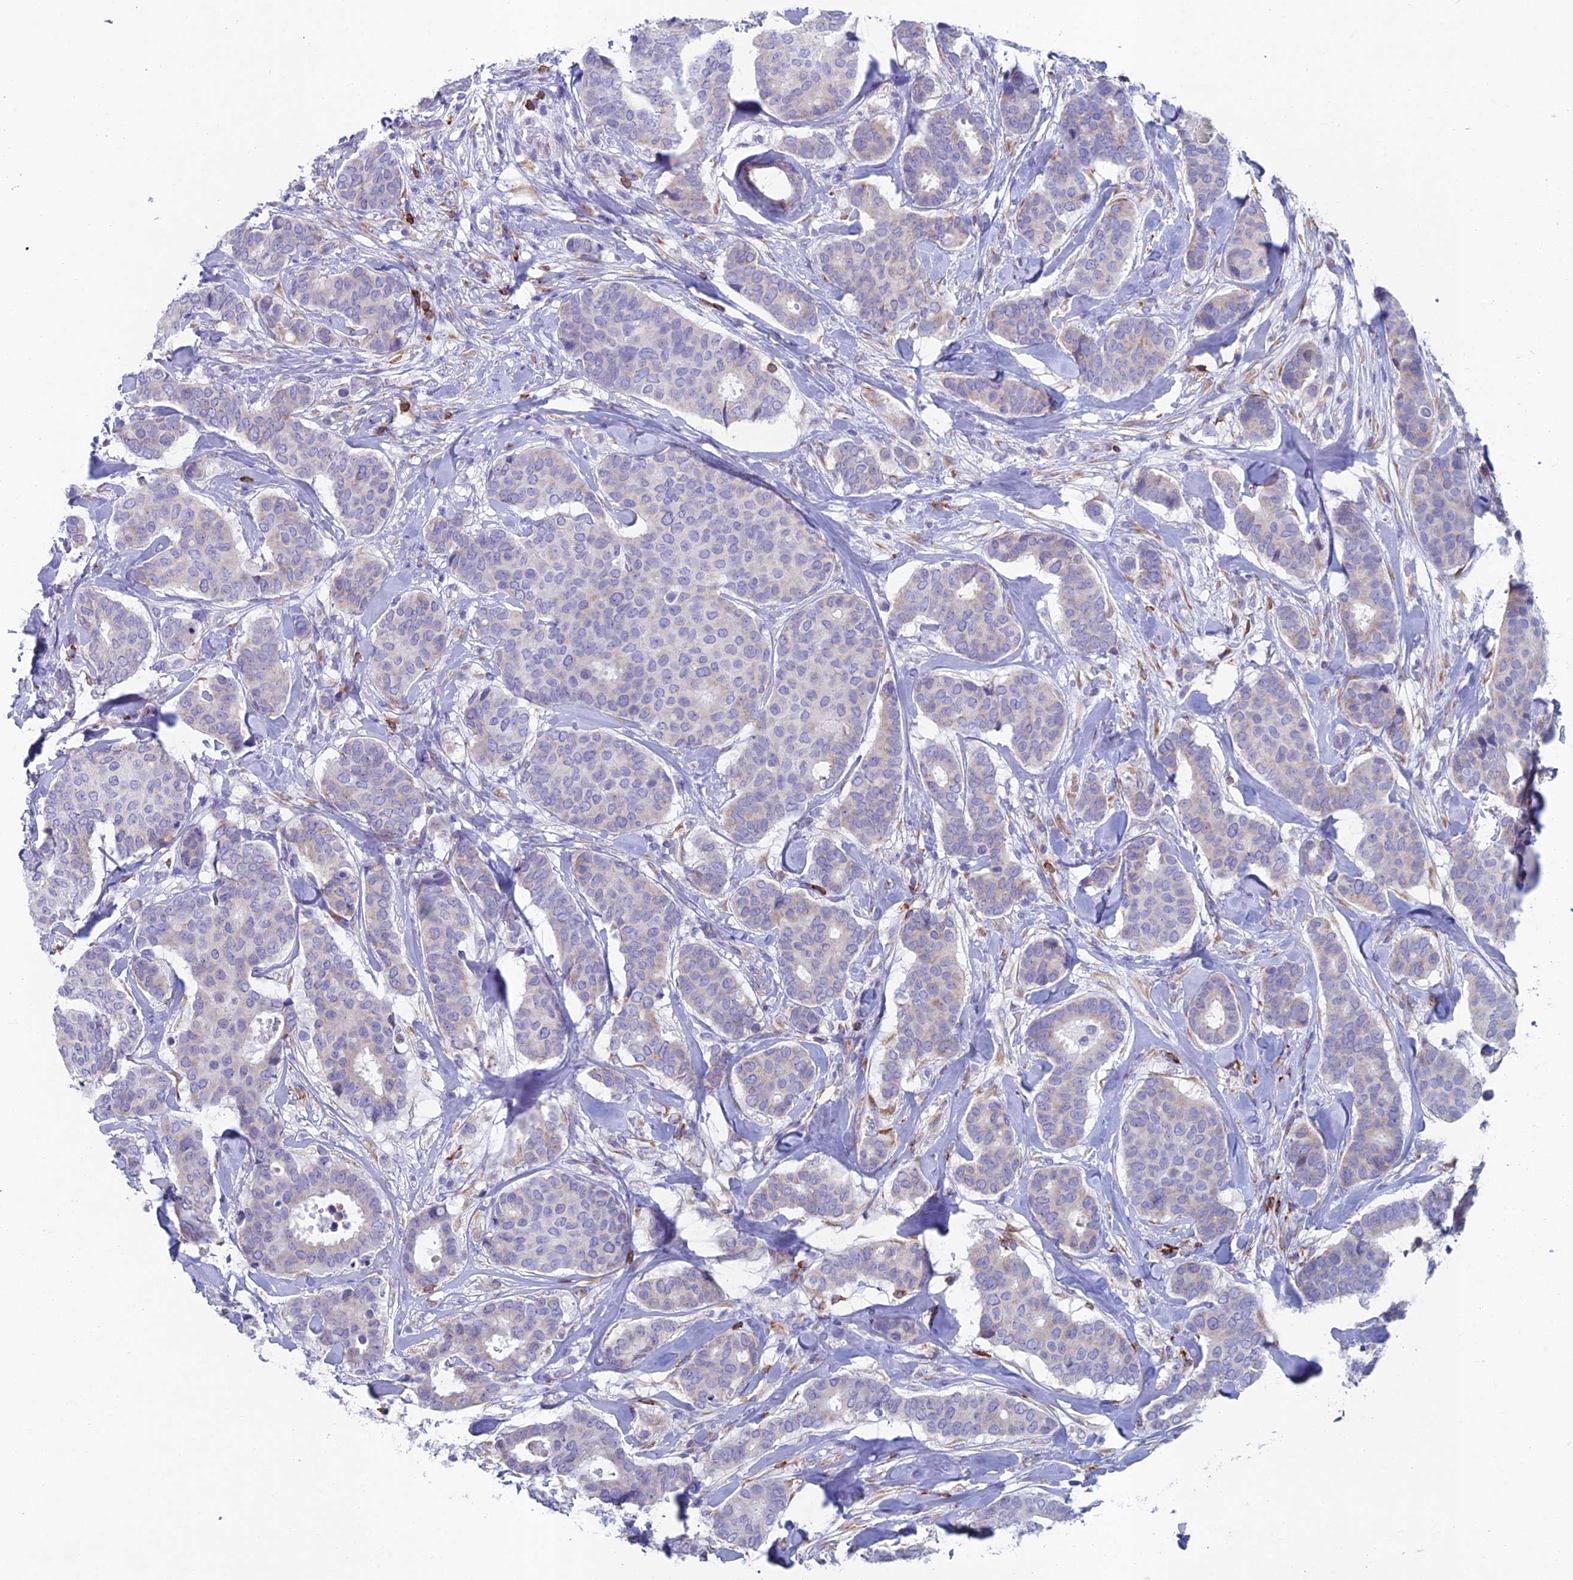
{"staining": {"intensity": "negative", "quantity": "none", "location": "none"}, "tissue": "breast cancer", "cell_type": "Tumor cells", "image_type": "cancer", "snomed": [{"axis": "morphology", "description": "Duct carcinoma"}, {"axis": "topography", "description": "Breast"}], "caption": "The immunohistochemistry (IHC) photomicrograph has no significant positivity in tumor cells of breast cancer tissue. (DAB (3,3'-diaminobenzidine) immunohistochemistry visualized using brightfield microscopy, high magnification).", "gene": "ABI3BP", "patient": {"sex": "female", "age": 75}}